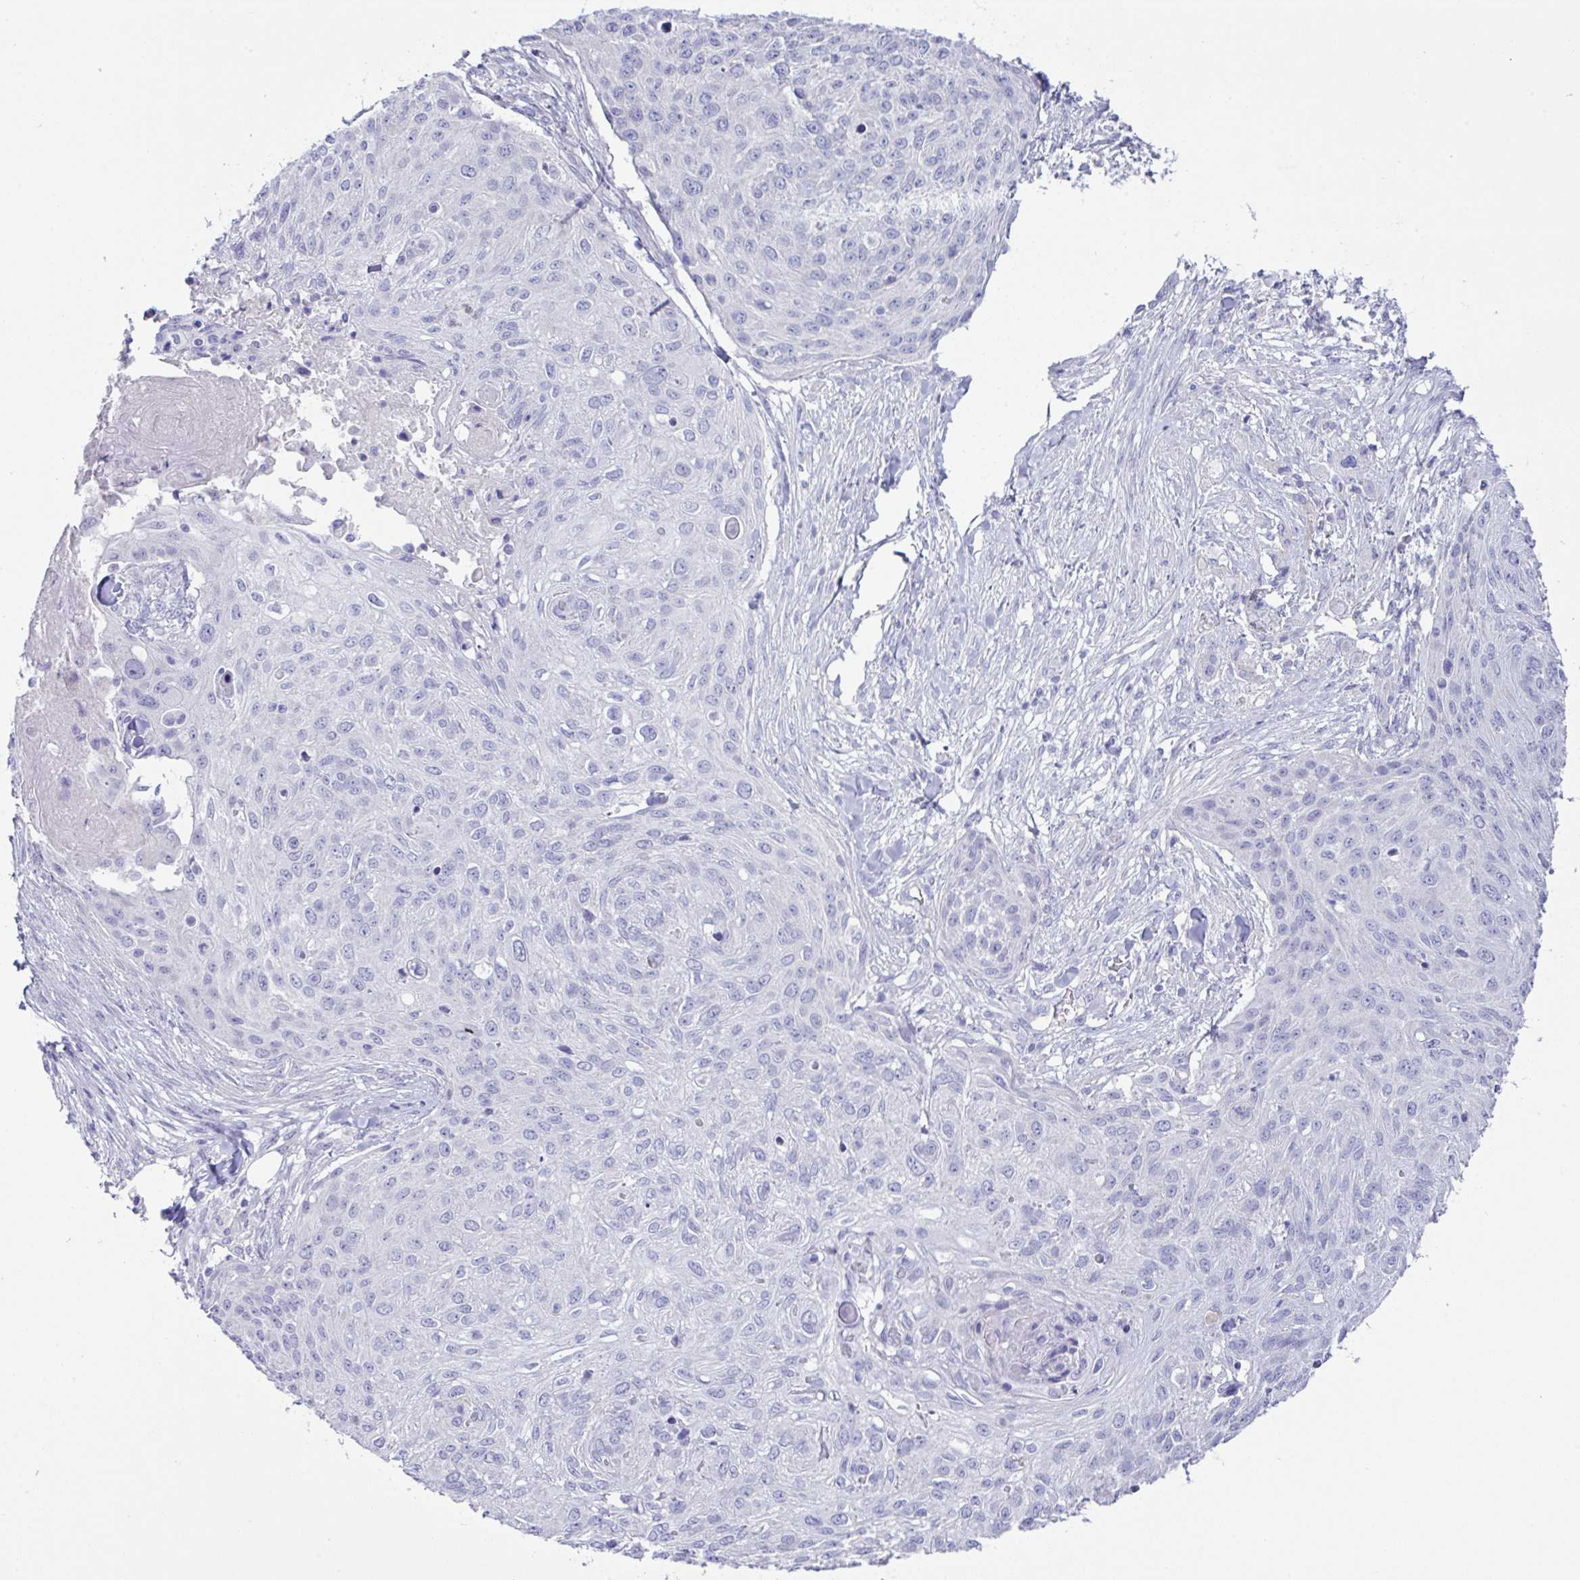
{"staining": {"intensity": "negative", "quantity": "none", "location": "none"}, "tissue": "skin cancer", "cell_type": "Tumor cells", "image_type": "cancer", "snomed": [{"axis": "morphology", "description": "Squamous cell carcinoma, NOS"}, {"axis": "topography", "description": "Skin"}], "caption": "The immunohistochemistry (IHC) image has no significant positivity in tumor cells of skin squamous cell carcinoma tissue.", "gene": "MED11", "patient": {"sex": "female", "age": 87}}